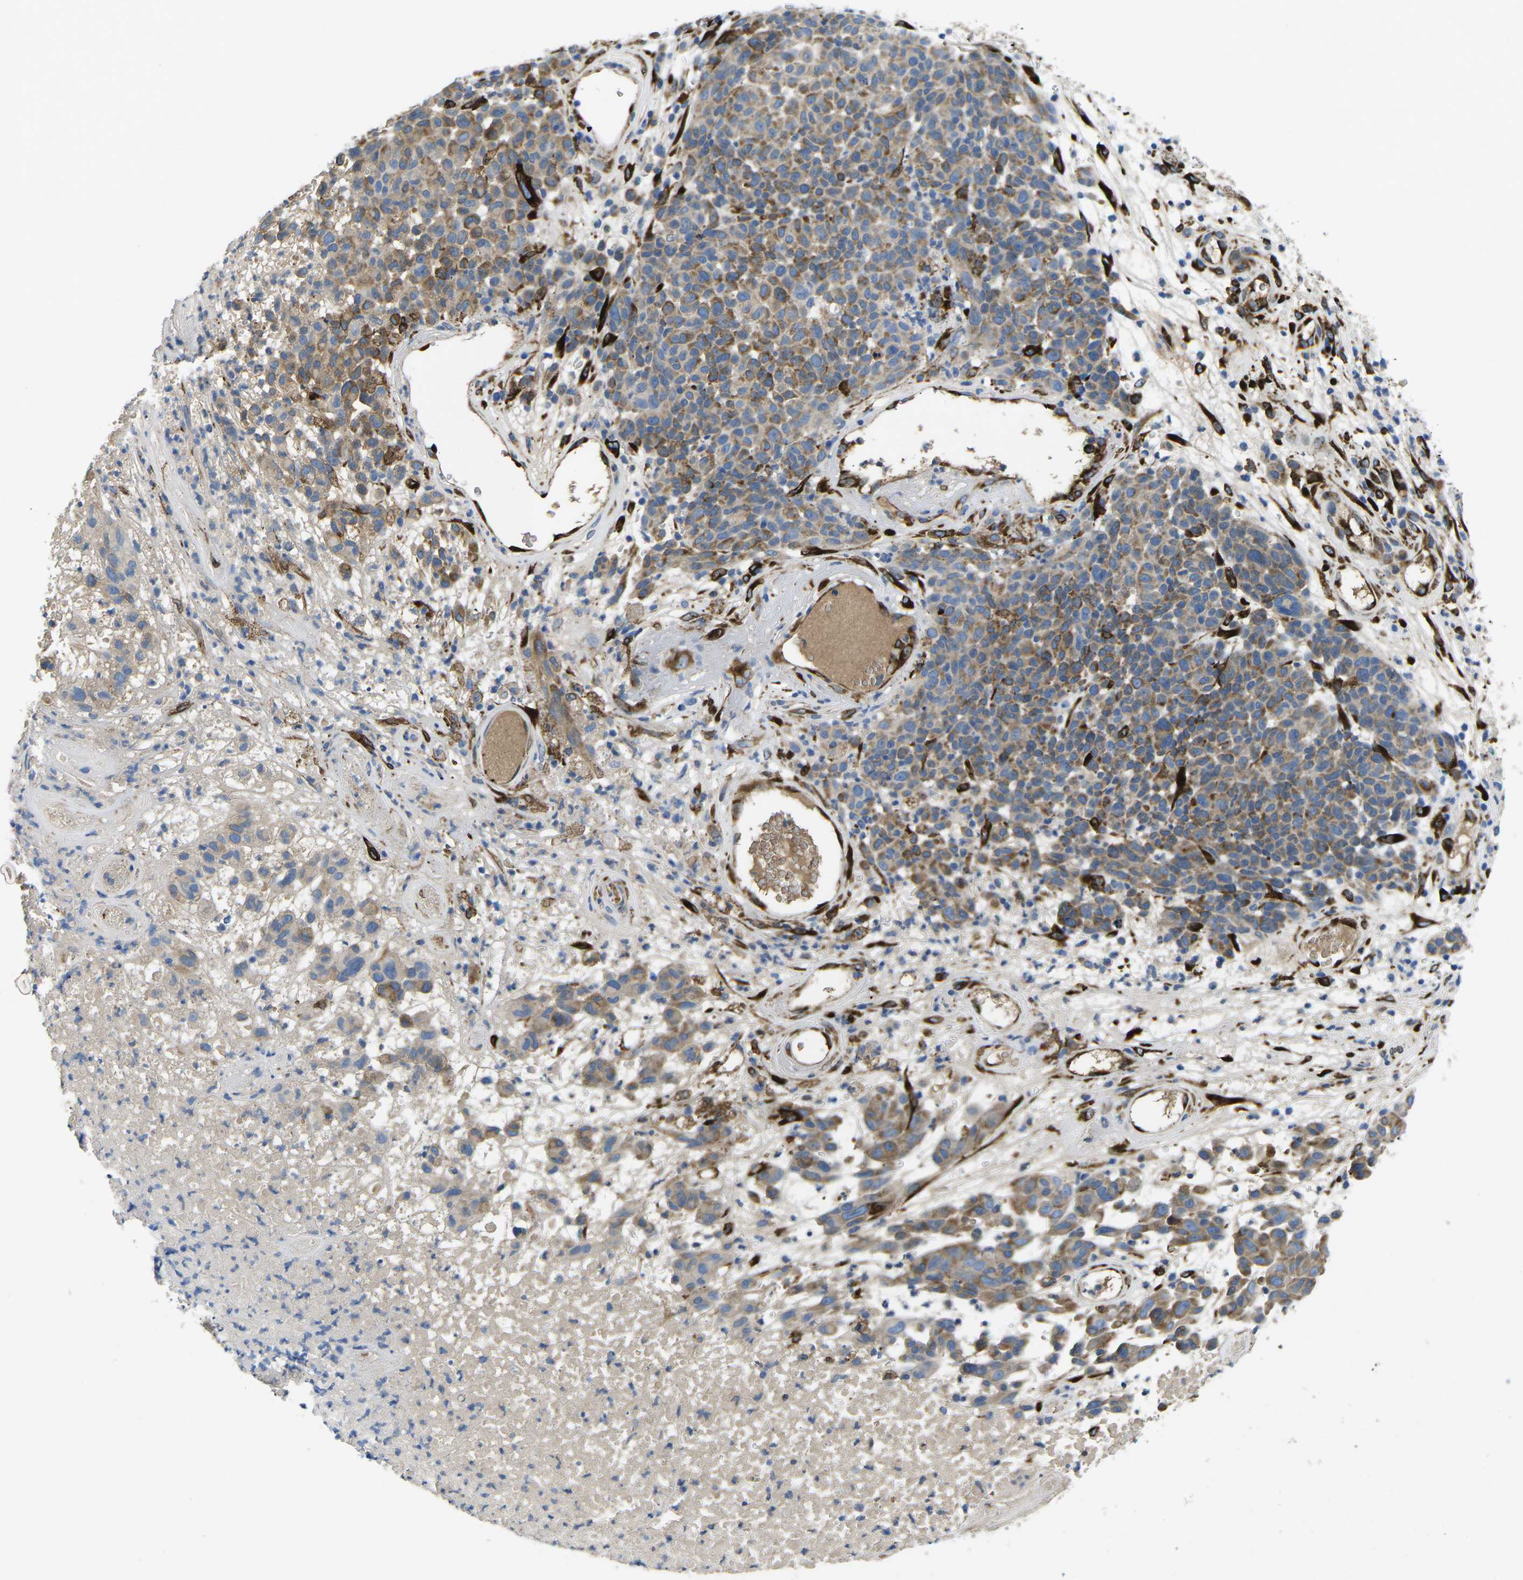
{"staining": {"intensity": "moderate", "quantity": ">75%", "location": "cytoplasmic/membranous"}, "tissue": "melanoma", "cell_type": "Tumor cells", "image_type": "cancer", "snomed": [{"axis": "morphology", "description": "Malignant melanoma, NOS"}, {"axis": "topography", "description": "Skin"}], "caption": "Malignant melanoma stained for a protein exhibits moderate cytoplasmic/membranous positivity in tumor cells.", "gene": "PDZD8", "patient": {"sex": "male", "age": 59}}